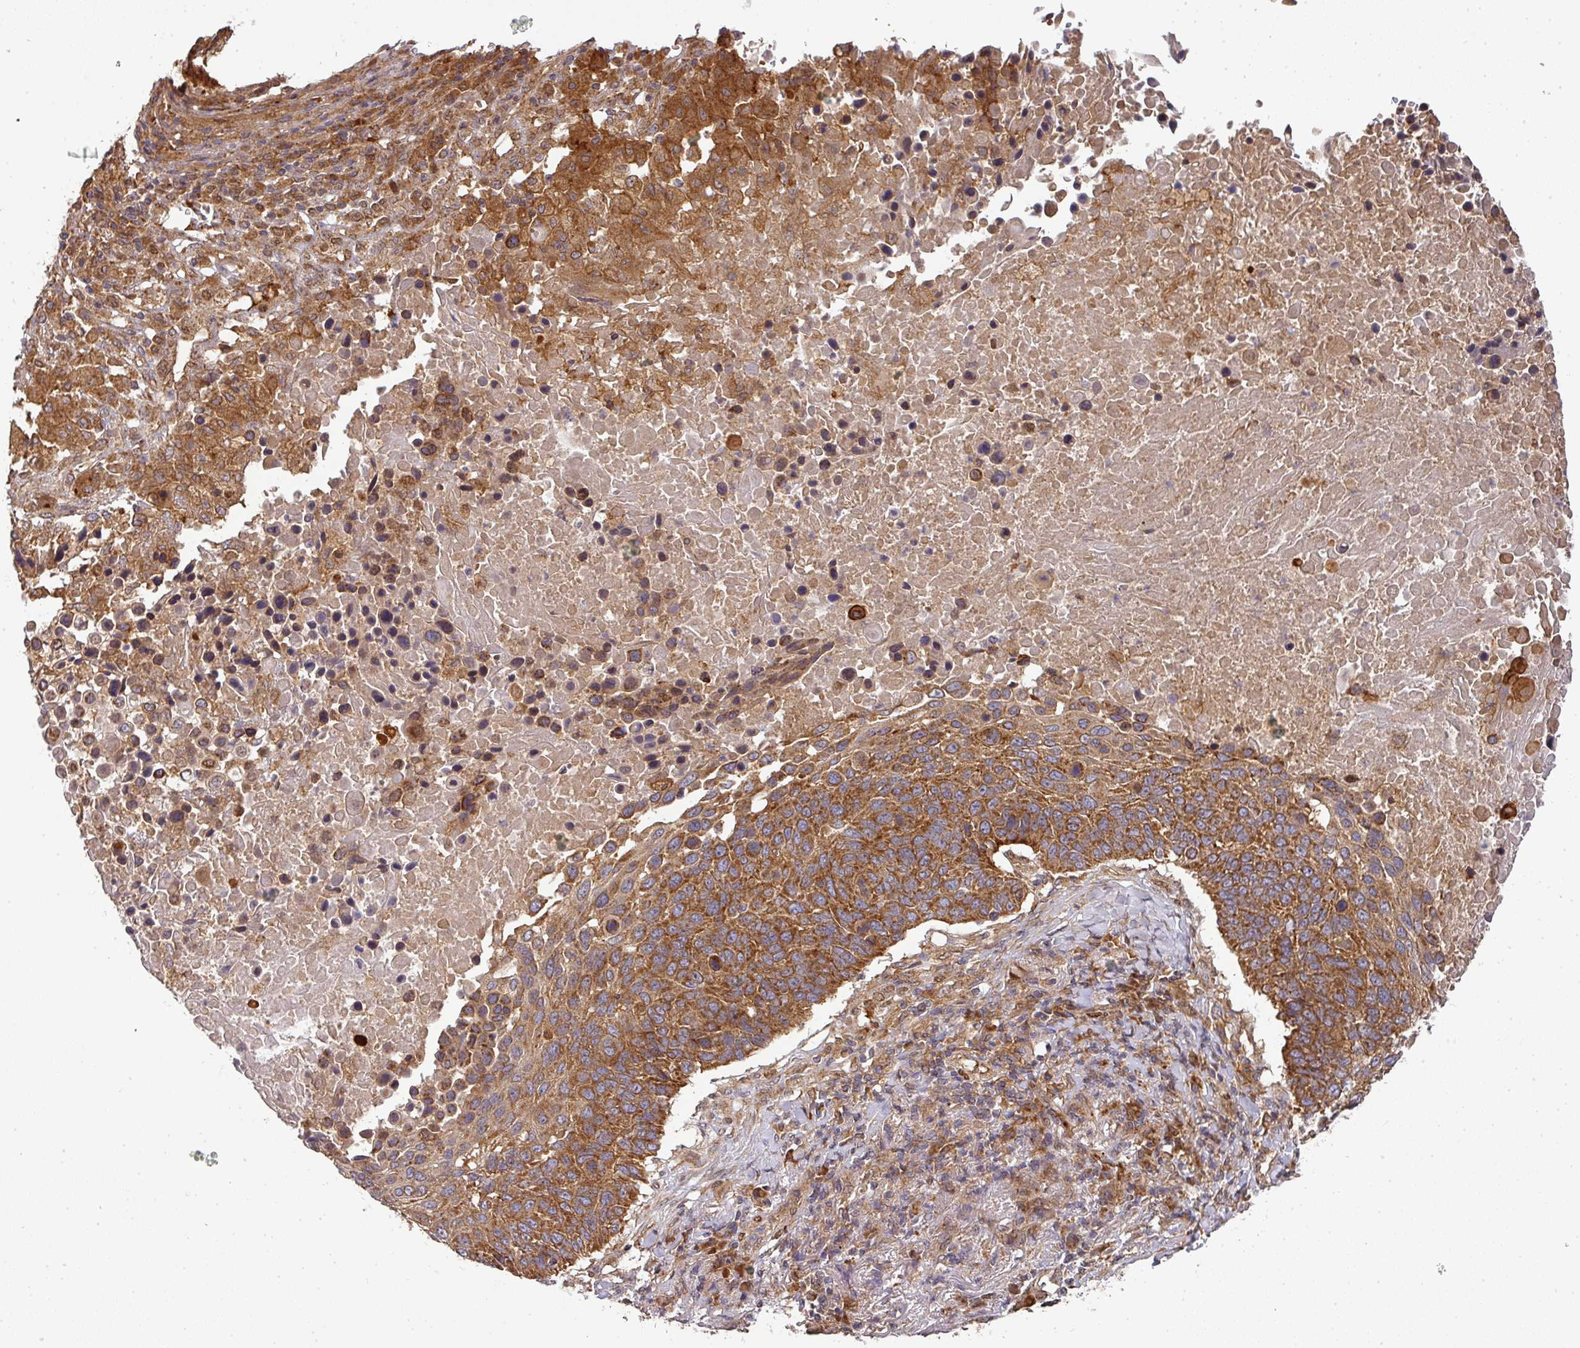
{"staining": {"intensity": "strong", "quantity": ">75%", "location": "cytoplasmic/membranous"}, "tissue": "lung cancer", "cell_type": "Tumor cells", "image_type": "cancer", "snomed": [{"axis": "morphology", "description": "Normal tissue, NOS"}, {"axis": "morphology", "description": "Squamous cell carcinoma, NOS"}, {"axis": "topography", "description": "Lymph node"}, {"axis": "topography", "description": "Lung"}], "caption": "The immunohistochemical stain labels strong cytoplasmic/membranous staining in tumor cells of lung cancer (squamous cell carcinoma) tissue. The staining was performed using DAB (3,3'-diaminobenzidine), with brown indicating positive protein expression. Nuclei are stained blue with hematoxylin.", "gene": "MALSU1", "patient": {"sex": "male", "age": 66}}